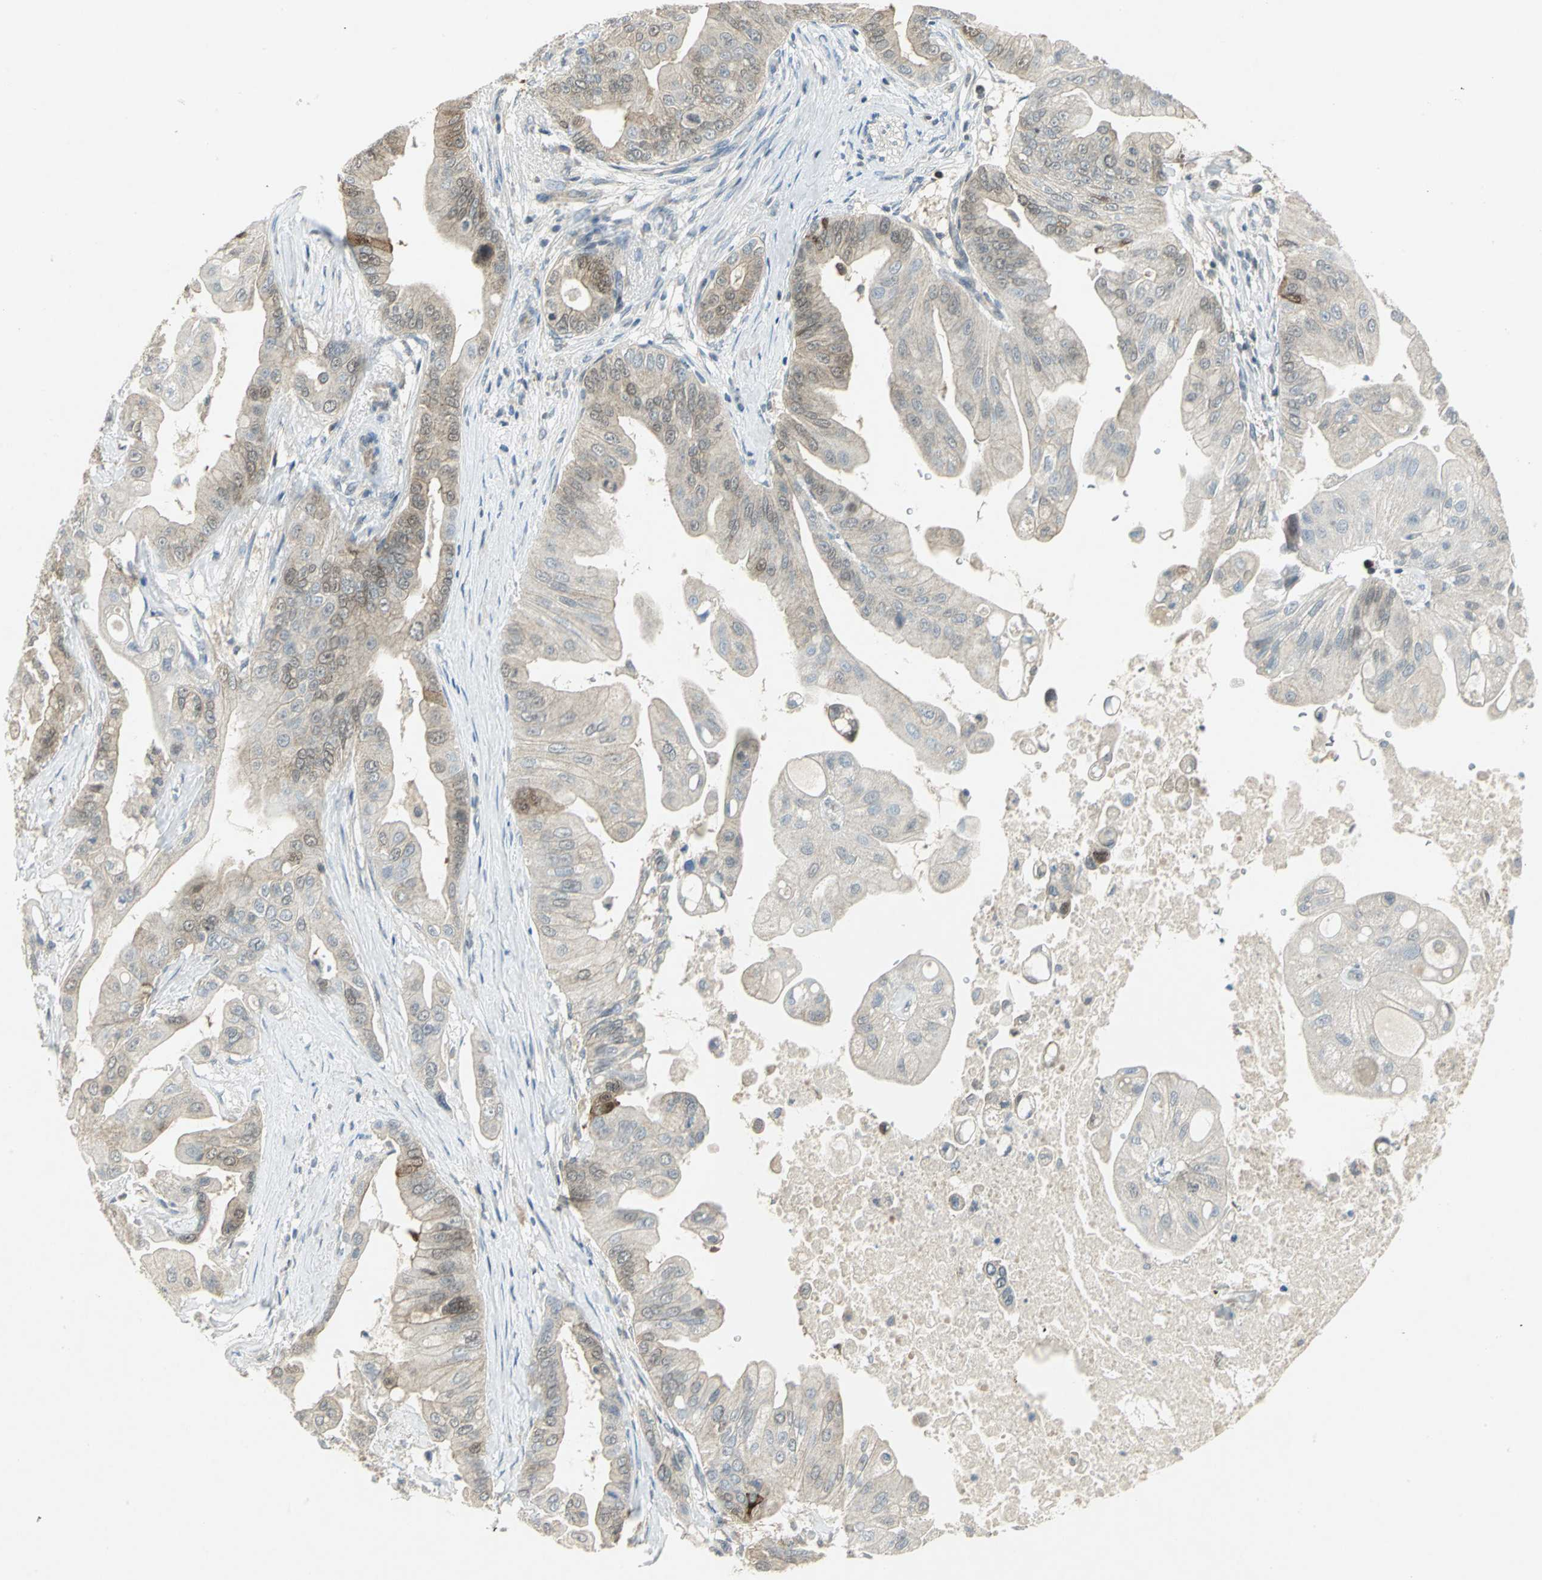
{"staining": {"intensity": "weak", "quantity": "25%-75%", "location": "cytoplasmic/membranous,nuclear"}, "tissue": "pancreatic cancer", "cell_type": "Tumor cells", "image_type": "cancer", "snomed": [{"axis": "morphology", "description": "Adenocarcinoma, NOS"}, {"axis": "topography", "description": "Pancreas"}], "caption": "A photomicrograph showing weak cytoplasmic/membranous and nuclear positivity in approximately 25%-75% of tumor cells in adenocarcinoma (pancreatic), as visualized by brown immunohistochemical staining.", "gene": "PPIA", "patient": {"sex": "female", "age": 75}}